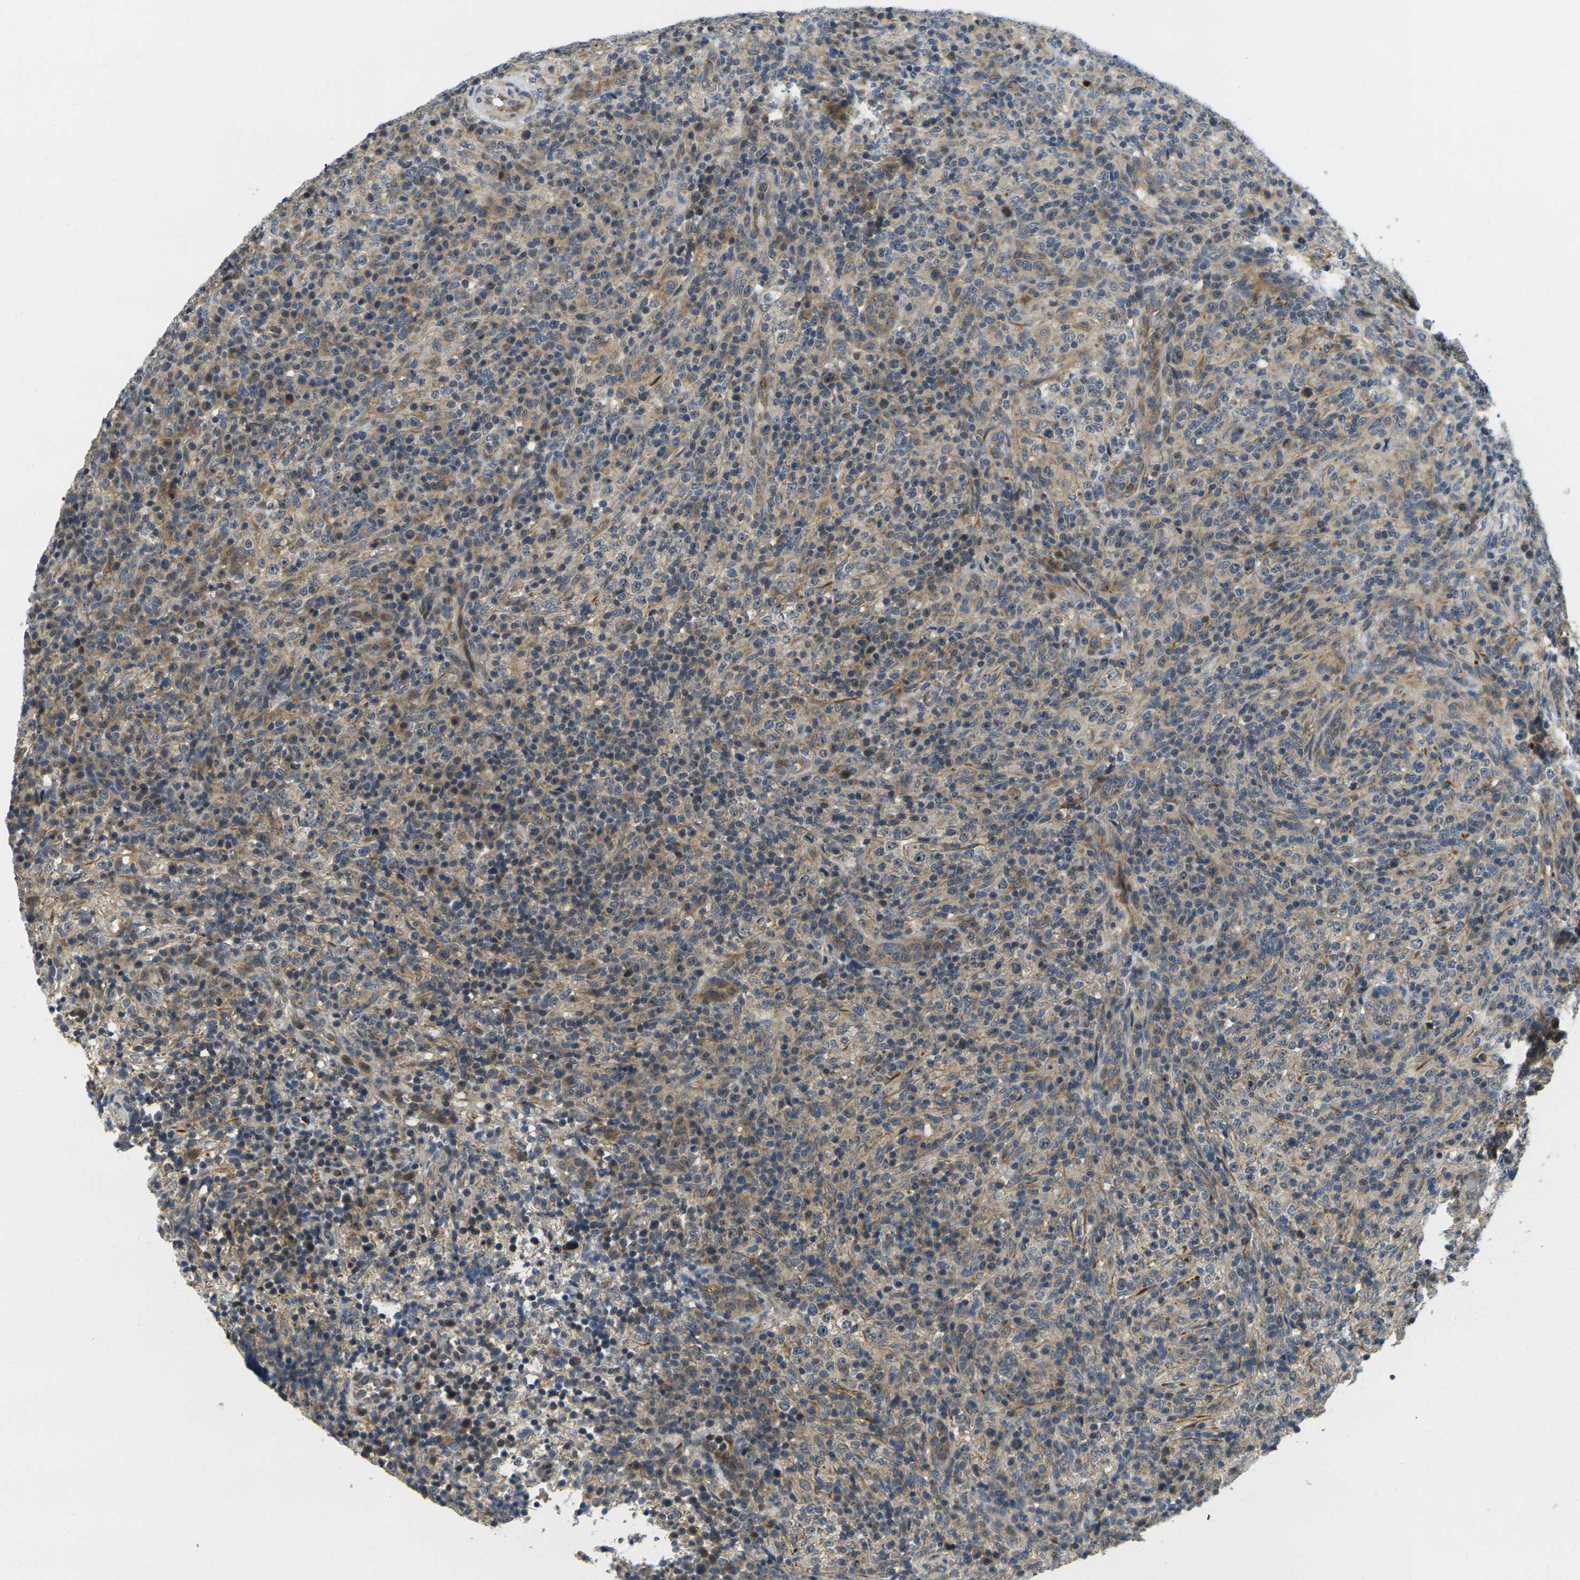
{"staining": {"intensity": "moderate", "quantity": ">75%", "location": "cytoplasmic/membranous"}, "tissue": "lymphoma", "cell_type": "Tumor cells", "image_type": "cancer", "snomed": [{"axis": "morphology", "description": "Malignant lymphoma, non-Hodgkin's type, High grade"}, {"axis": "topography", "description": "Lymph node"}], "caption": "This is an image of immunohistochemistry (IHC) staining of lymphoma, which shows moderate positivity in the cytoplasmic/membranous of tumor cells.", "gene": "MINAR2", "patient": {"sex": "female", "age": 76}}